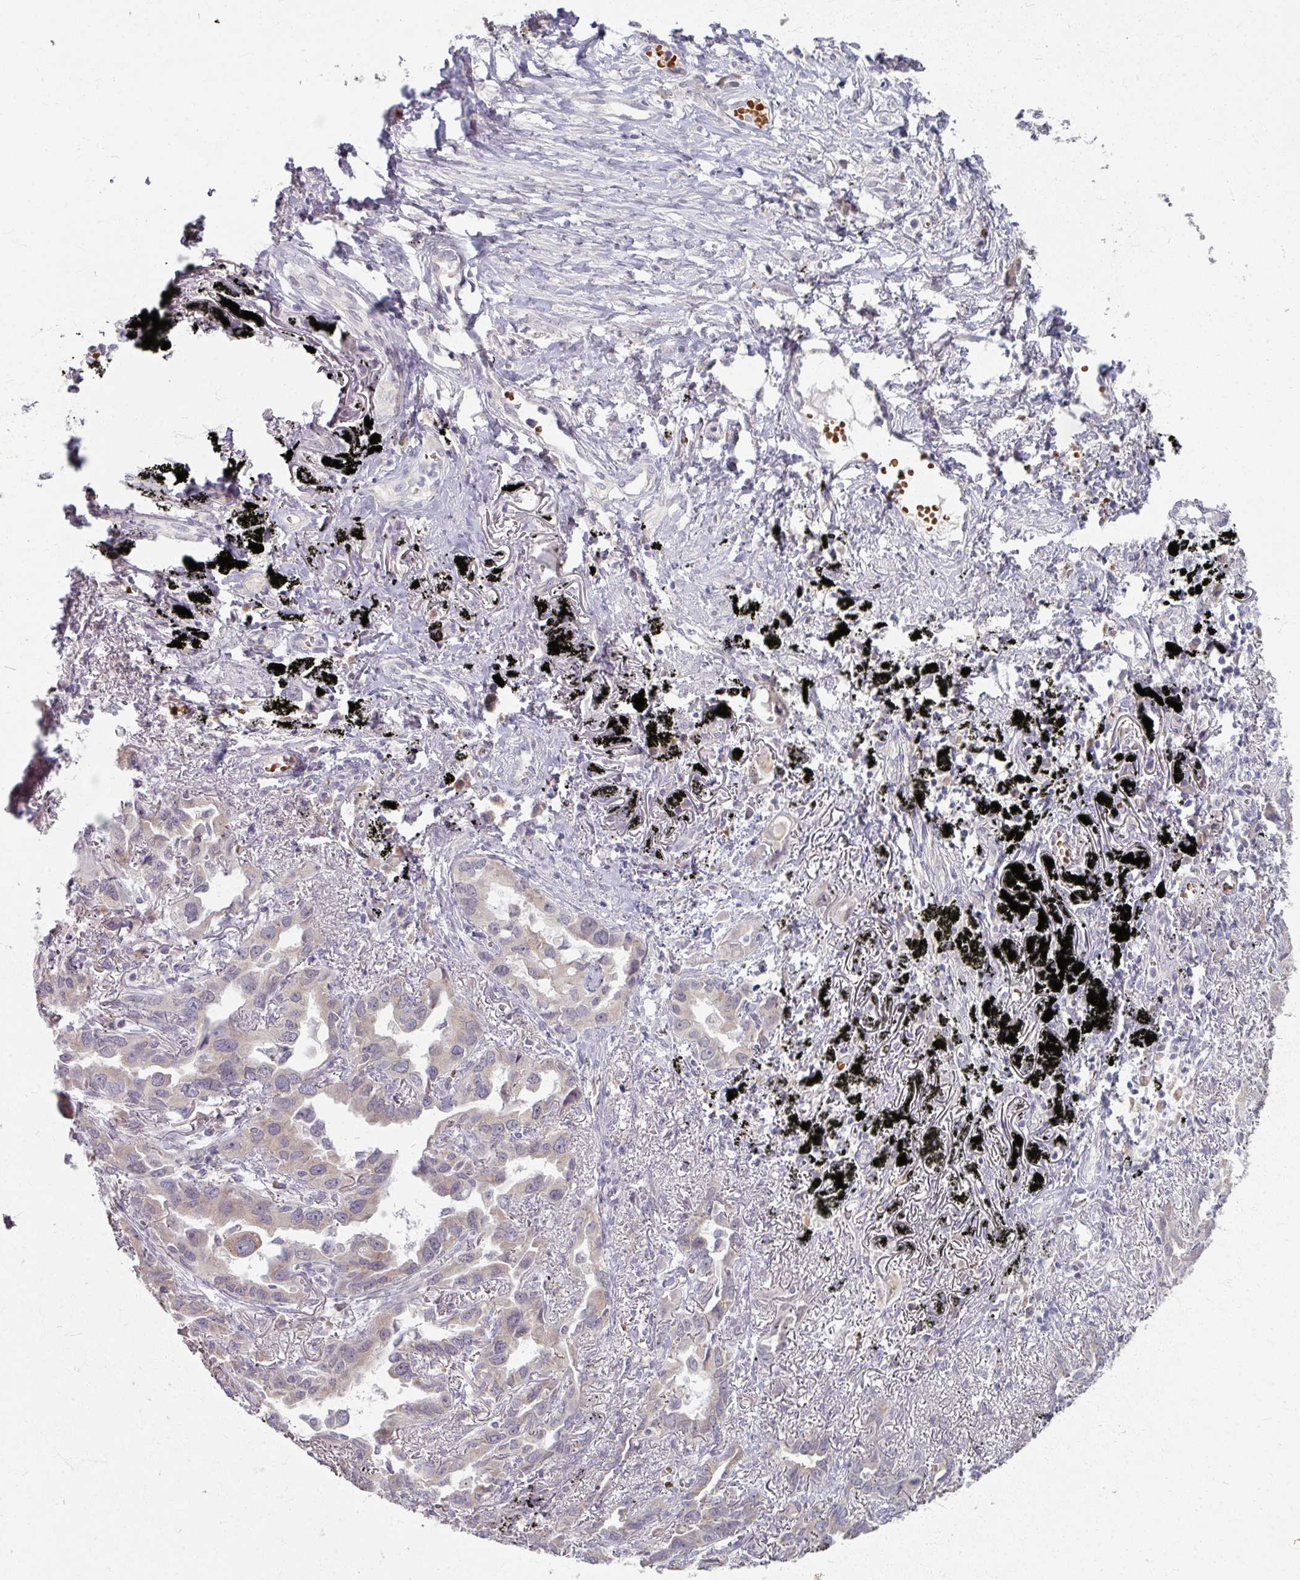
{"staining": {"intensity": "negative", "quantity": "none", "location": "none"}, "tissue": "lung cancer", "cell_type": "Tumor cells", "image_type": "cancer", "snomed": [{"axis": "morphology", "description": "Adenocarcinoma, NOS"}, {"axis": "topography", "description": "Lung"}], "caption": "Micrograph shows no protein expression in tumor cells of lung cancer tissue.", "gene": "KMT5C", "patient": {"sex": "male", "age": 67}}